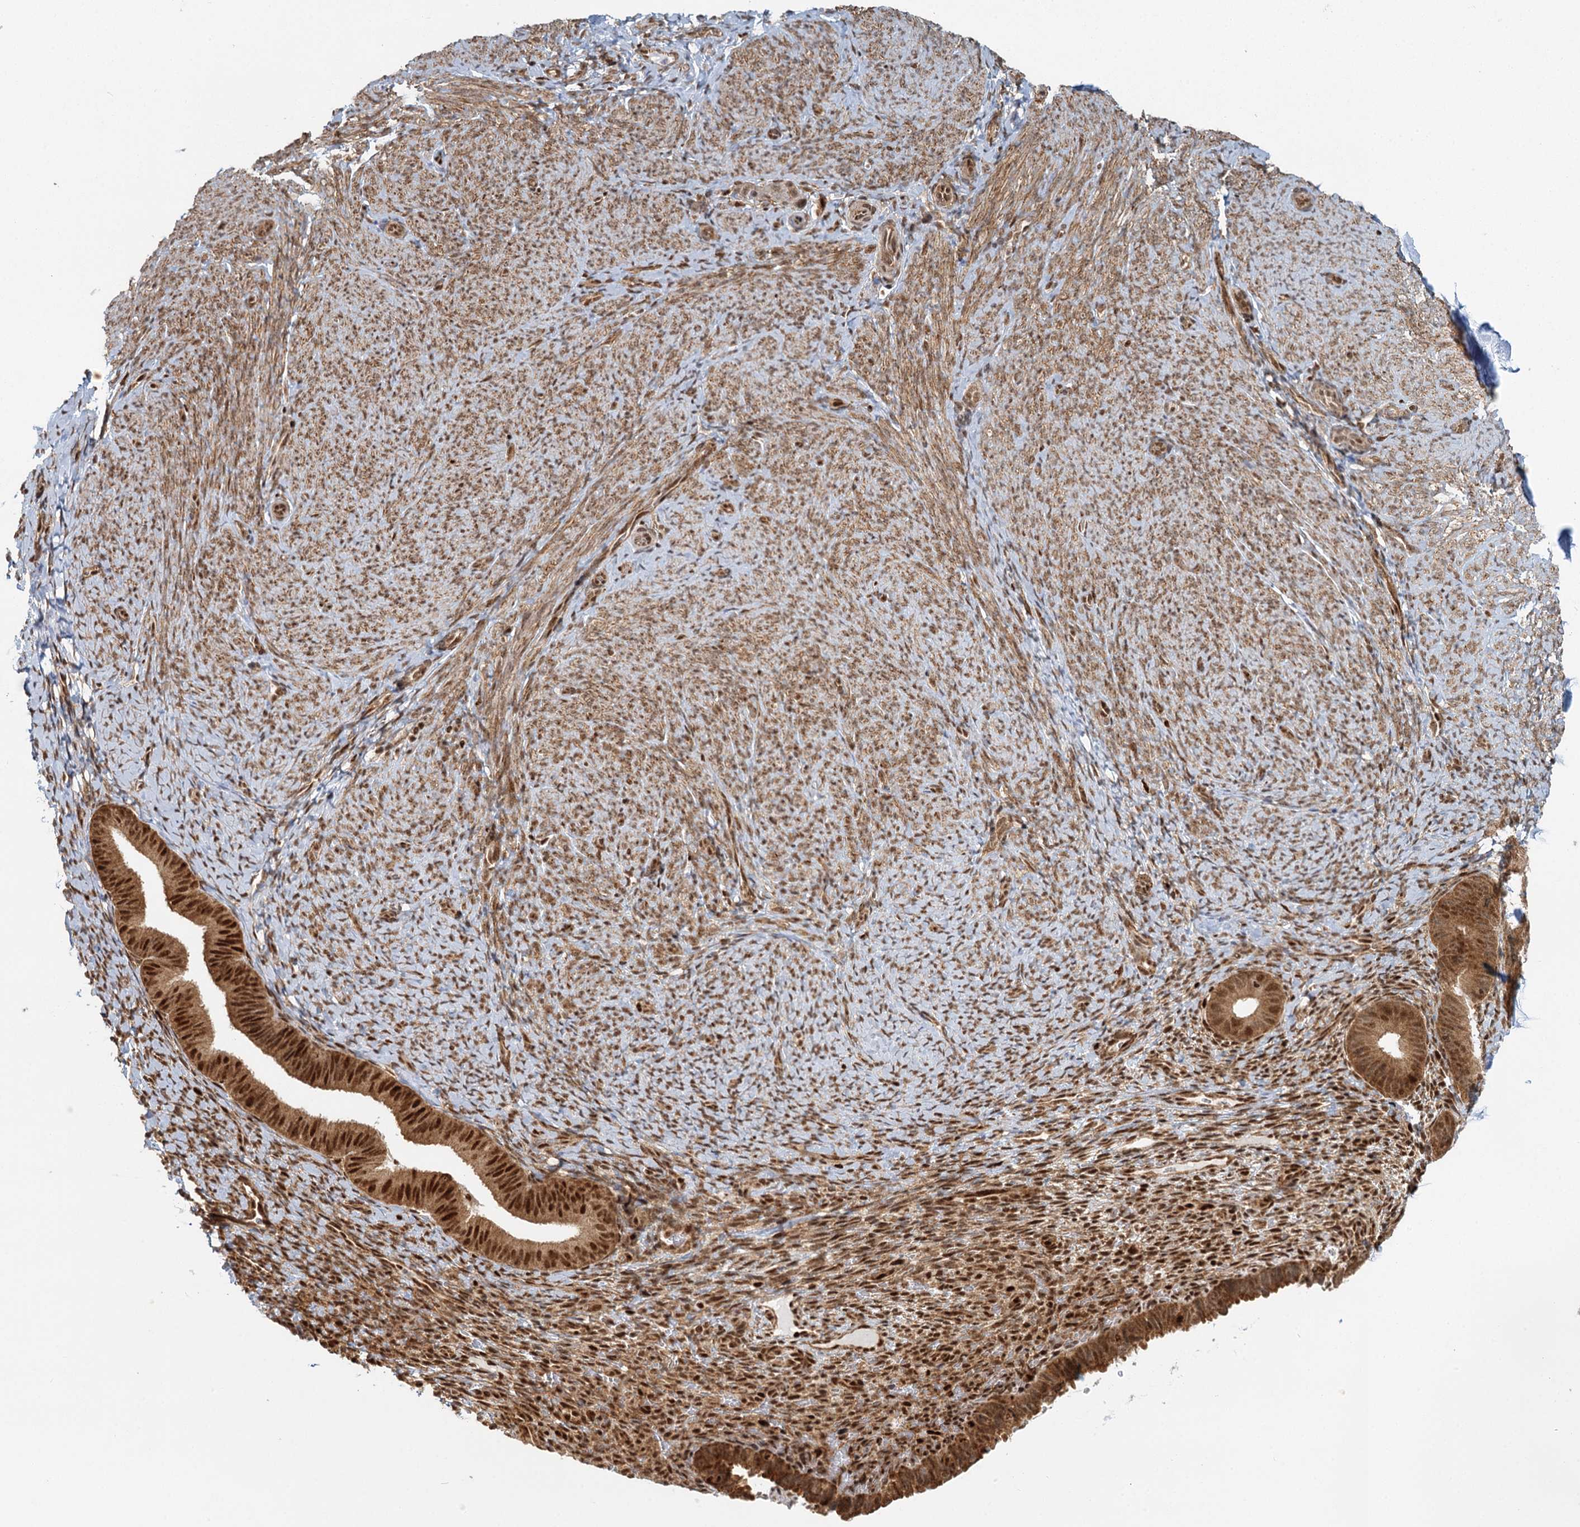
{"staining": {"intensity": "strong", "quantity": "25%-75%", "location": "cytoplasmic/membranous,nuclear"}, "tissue": "endometrium", "cell_type": "Cells in endometrial stroma", "image_type": "normal", "snomed": [{"axis": "morphology", "description": "Normal tissue, NOS"}, {"axis": "topography", "description": "Endometrium"}], "caption": "Immunohistochemical staining of benign human endometrium reveals high levels of strong cytoplasmic/membranous,nuclear positivity in about 25%-75% of cells in endometrial stroma. (Brightfield microscopy of DAB IHC at high magnification).", "gene": "GPATCH11", "patient": {"sex": "female", "age": 65}}